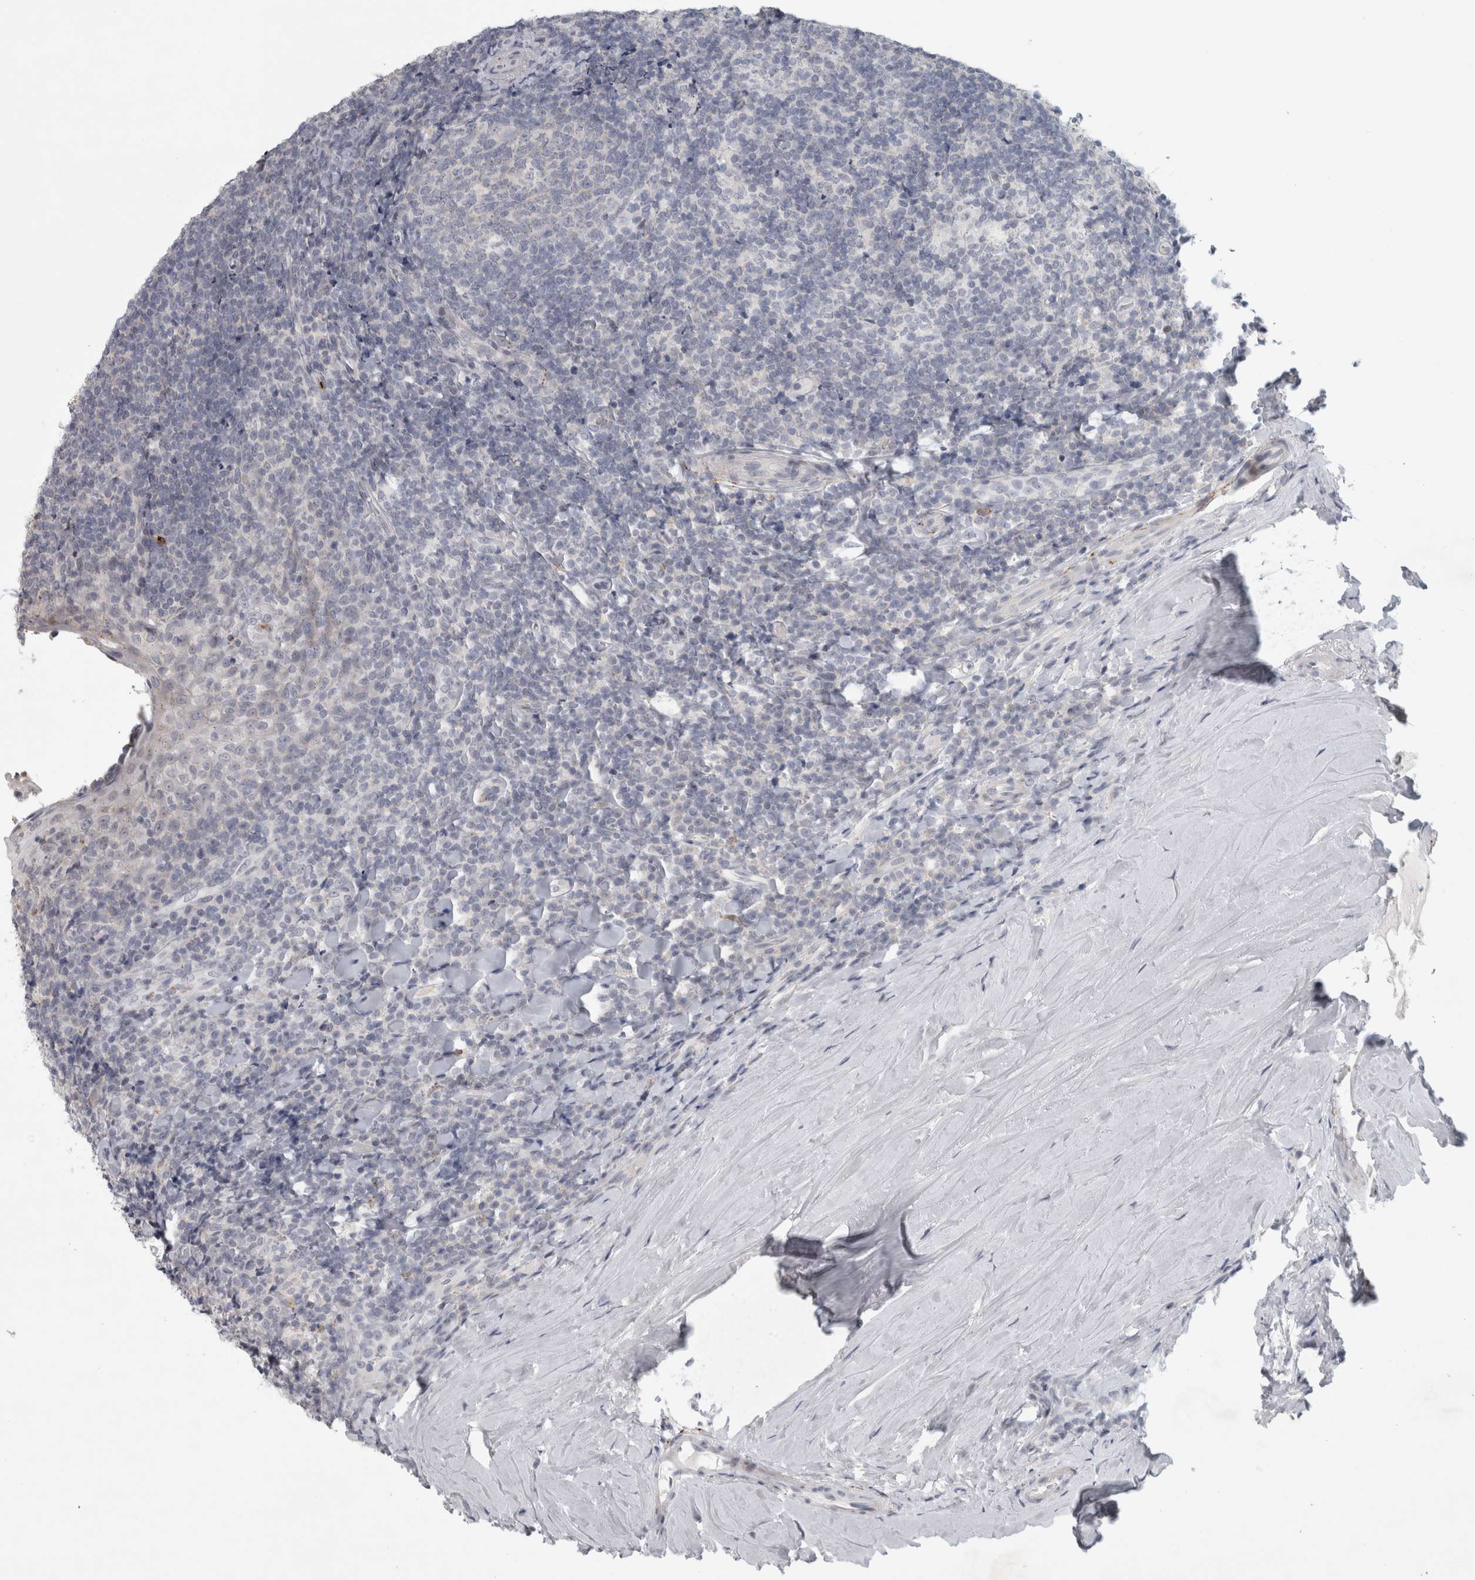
{"staining": {"intensity": "negative", "quantity": "none", "location": "none"}, "tissue": "tonsil", "cell_type": "Germinal center cells", "image_type": "normal", "snomed": [{"axis": "morphology", "description": "Normal tissue, NOS"}, {"axis": "topography", "description": "Tonsil"}], "caption": "Immunohistochemical staining of normal human tonsil exhibits no significant expression in germinal center cells.", "gene": "PTPRN2", "patient": {"sex": "male", "age": 37}}